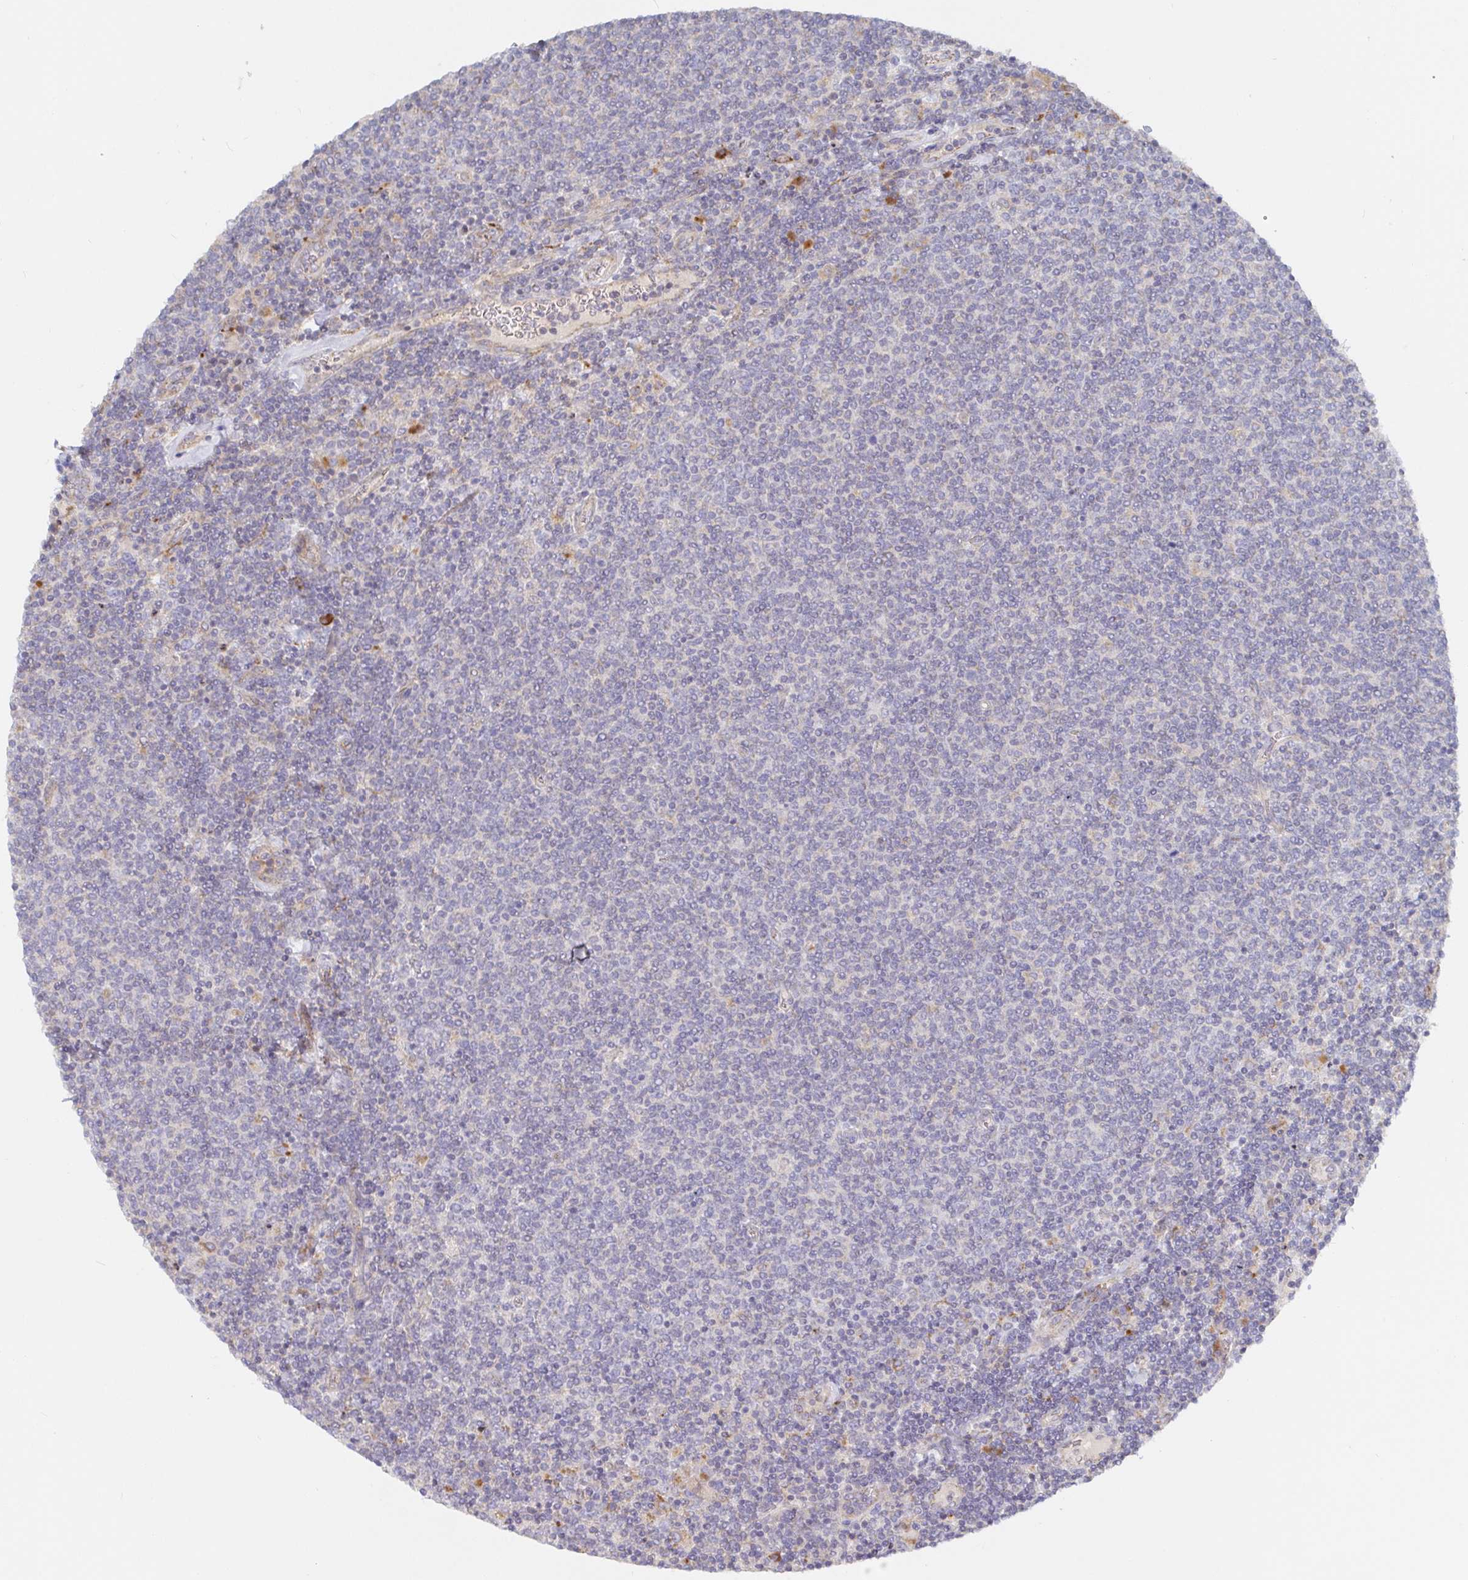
{"staining": {"intensity": "negative", "quantity": "none", "location": "none"}, "tissue": "lymphoma", "cell_type": "Tumor cells", "image_type": "cancer", "snomed": [{"axis": "morphology", "description": "Malignant lymphoma, non-Hodgkin's type, Low grade"}, {"axis": "topography", "description": "Lymph node"}], "caption": "The micrograph displays no staining of tumor cells in lymphoma.", "gene": "IRAK2", "patient": {"sex": "male", "age": 52}}